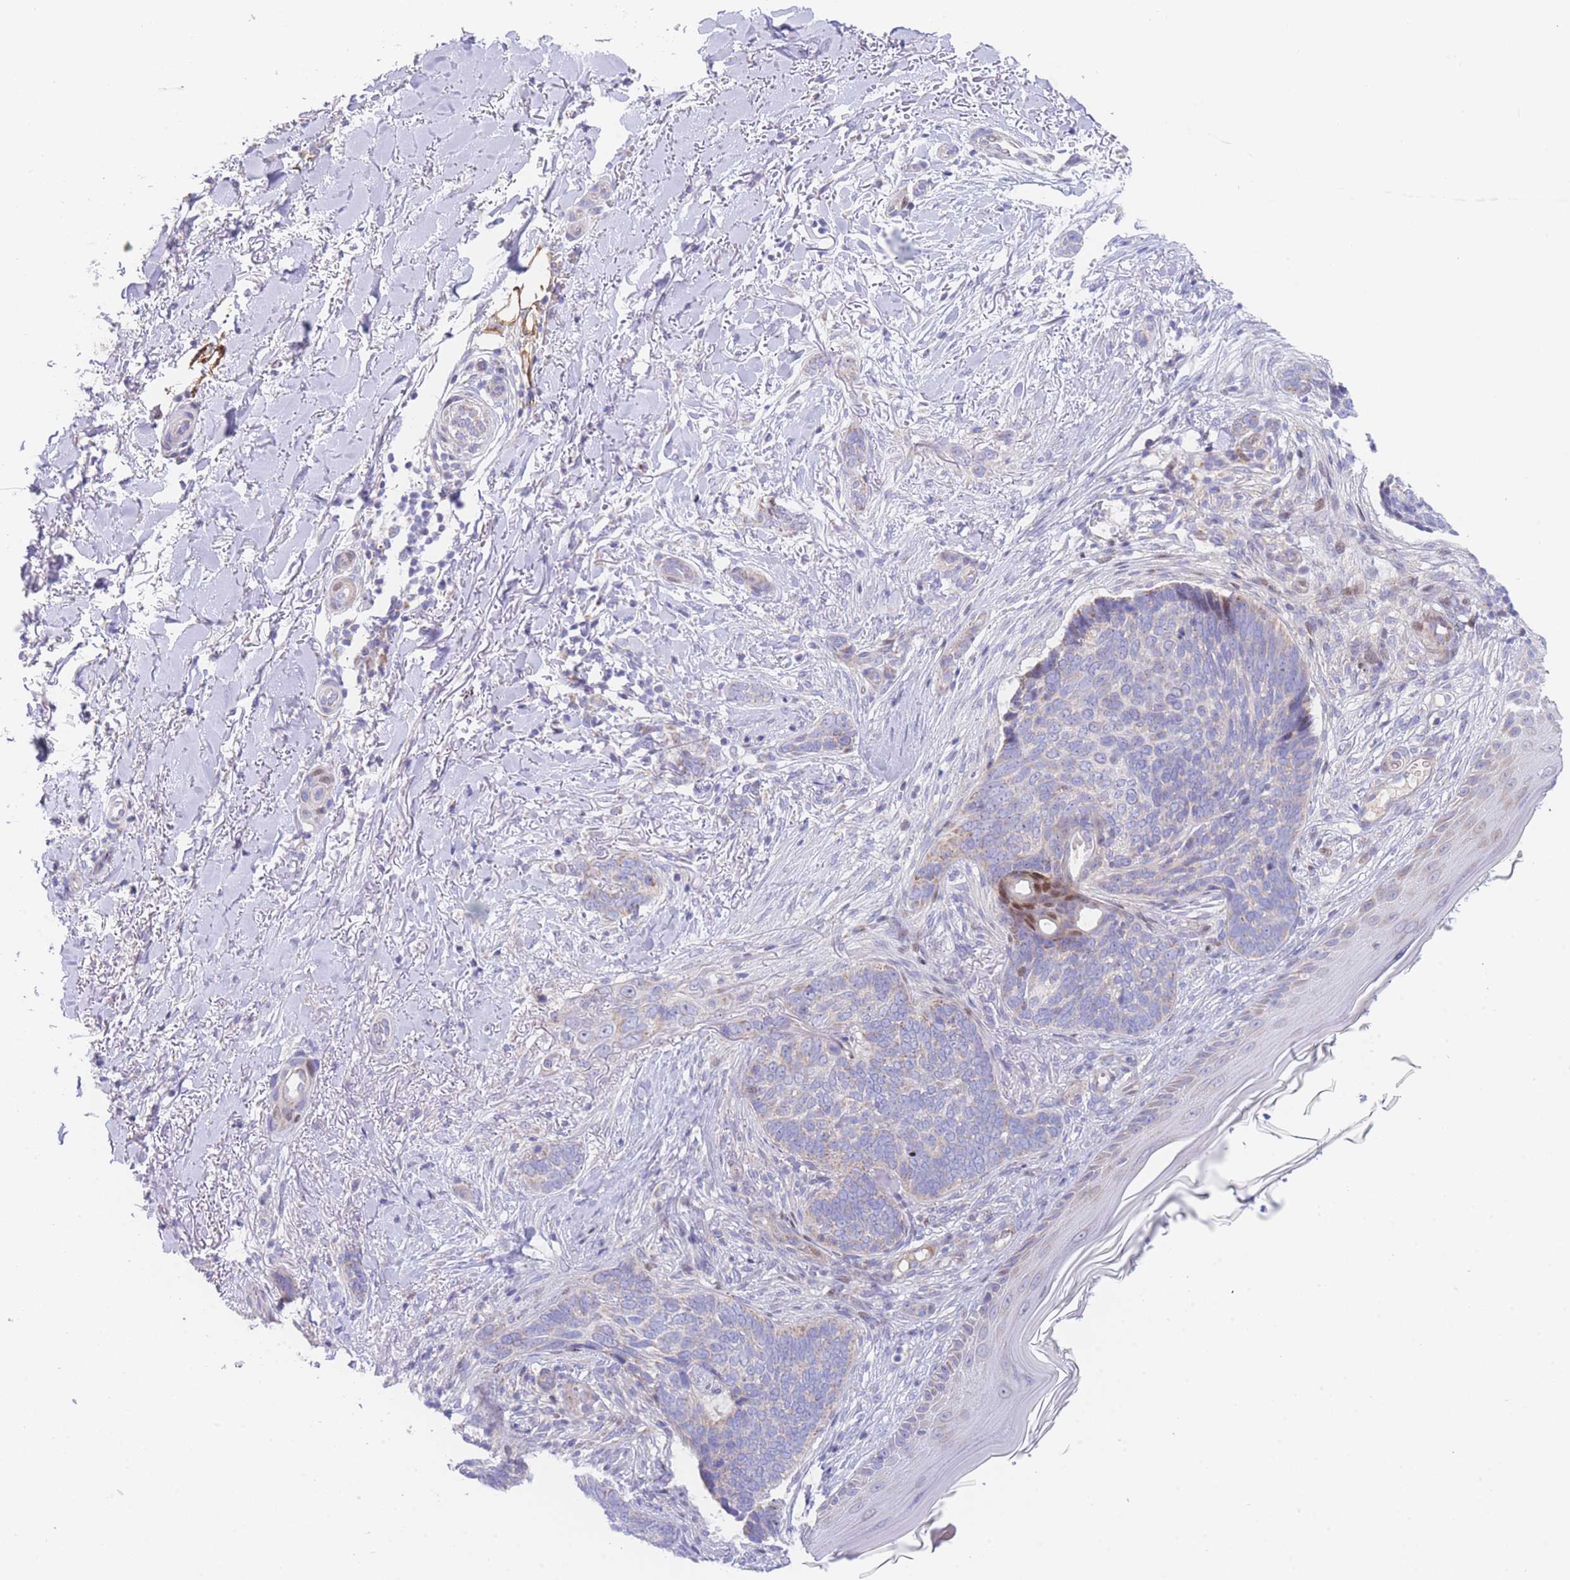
{"staining": {"intensity": "weak", "quantity": "<25%", "location": "cytoplasmic/membranous"}, "tissue": "skin cancer", "cell_type": "Tumor cells", "image_type": "cancer", "snomed": [{"axis": "morphology", "description": "Normal tissue, NOS"}, {"axis": "morphology", "description": "Basal cell carcinoma"}, {"axis": "topography", "description": "Skin"}], "caption": "An image of human skin cancer is negative for staining in tumor cells.", "gene": "GPAM", "patient": {"sex": "female", "age": 67}}